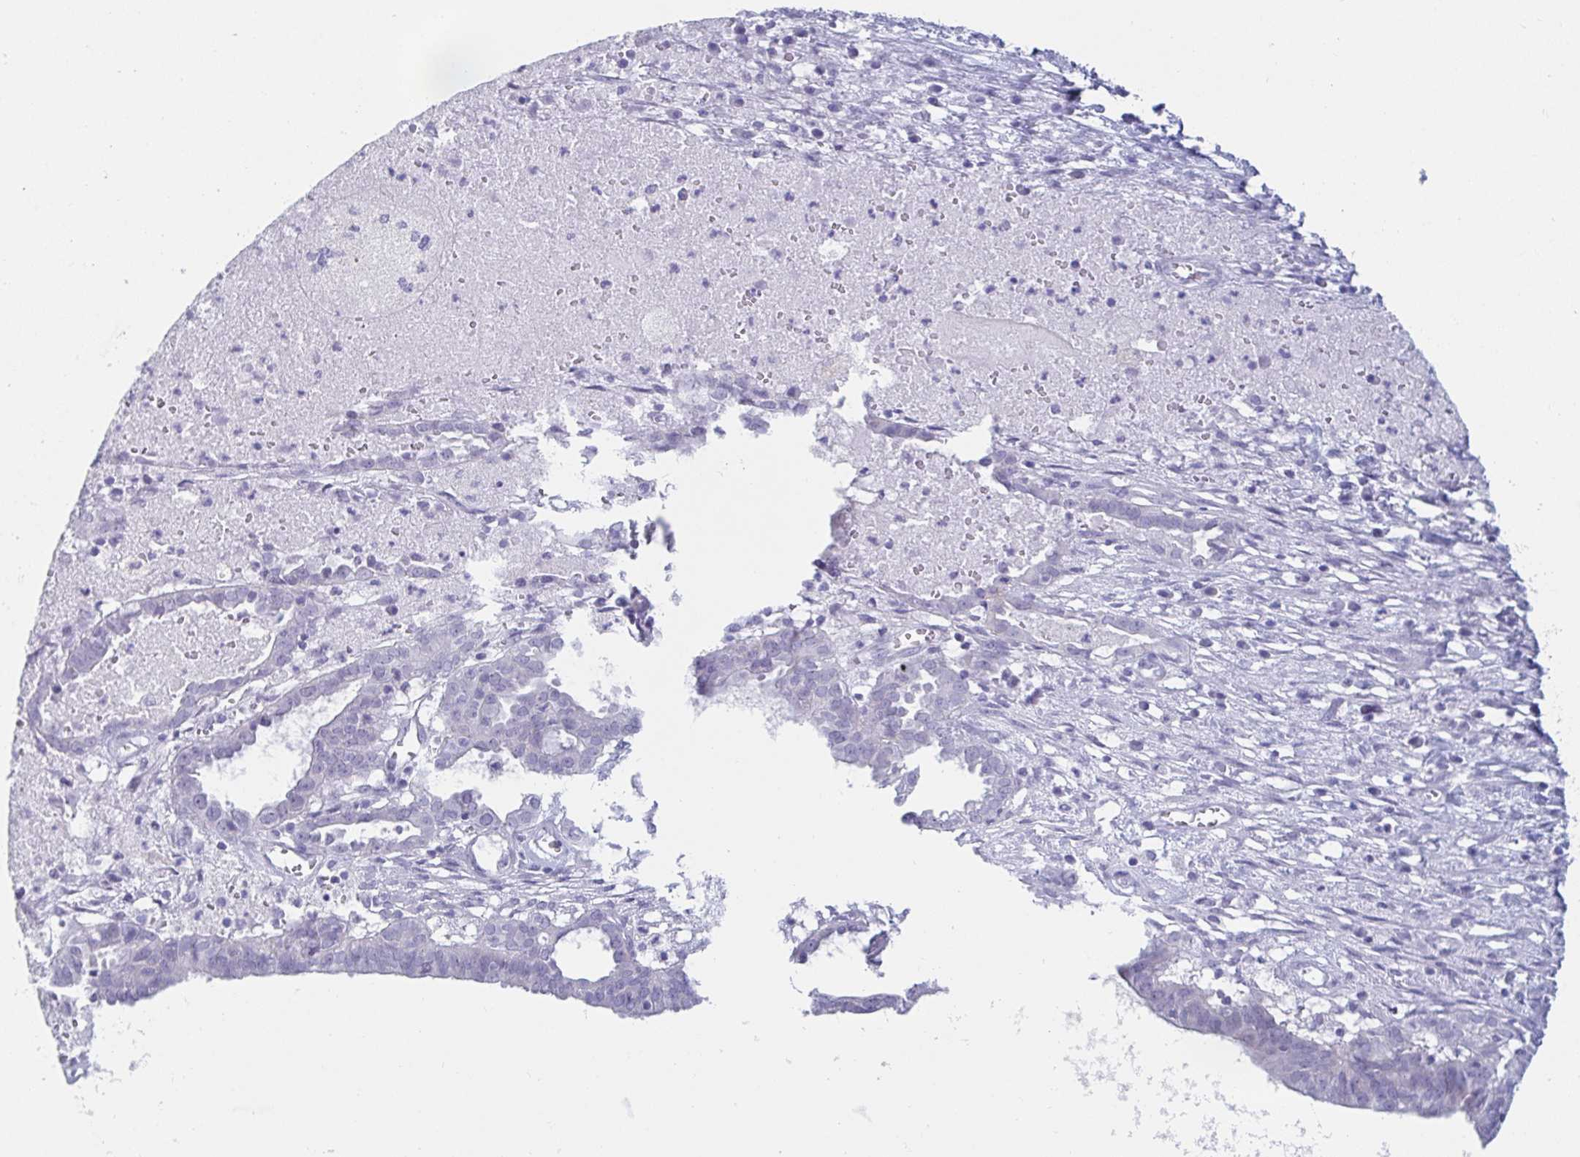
{"staining": {"intensity": "negative", "quantity": "none", "location": "none"}, "tissue": "ovarian cancer", "cell_type": "Tumor cells", "image_type": "cancer", "snomed": [{"axis": "morphology", "description": "Carcinoma, endometroid"}, {"axis": "topography", "description": "Ovary"}], "caption": "This micrograph is of endometroid carcinoma (ovarian) stained with immunohistochemistry (IHC) to label a protein in brown with the nuclei are counter-stained blue. There is no positivity in tumor cells.", "gene": "OR10K1", "patient": {"sex": "female", "age": 64}}